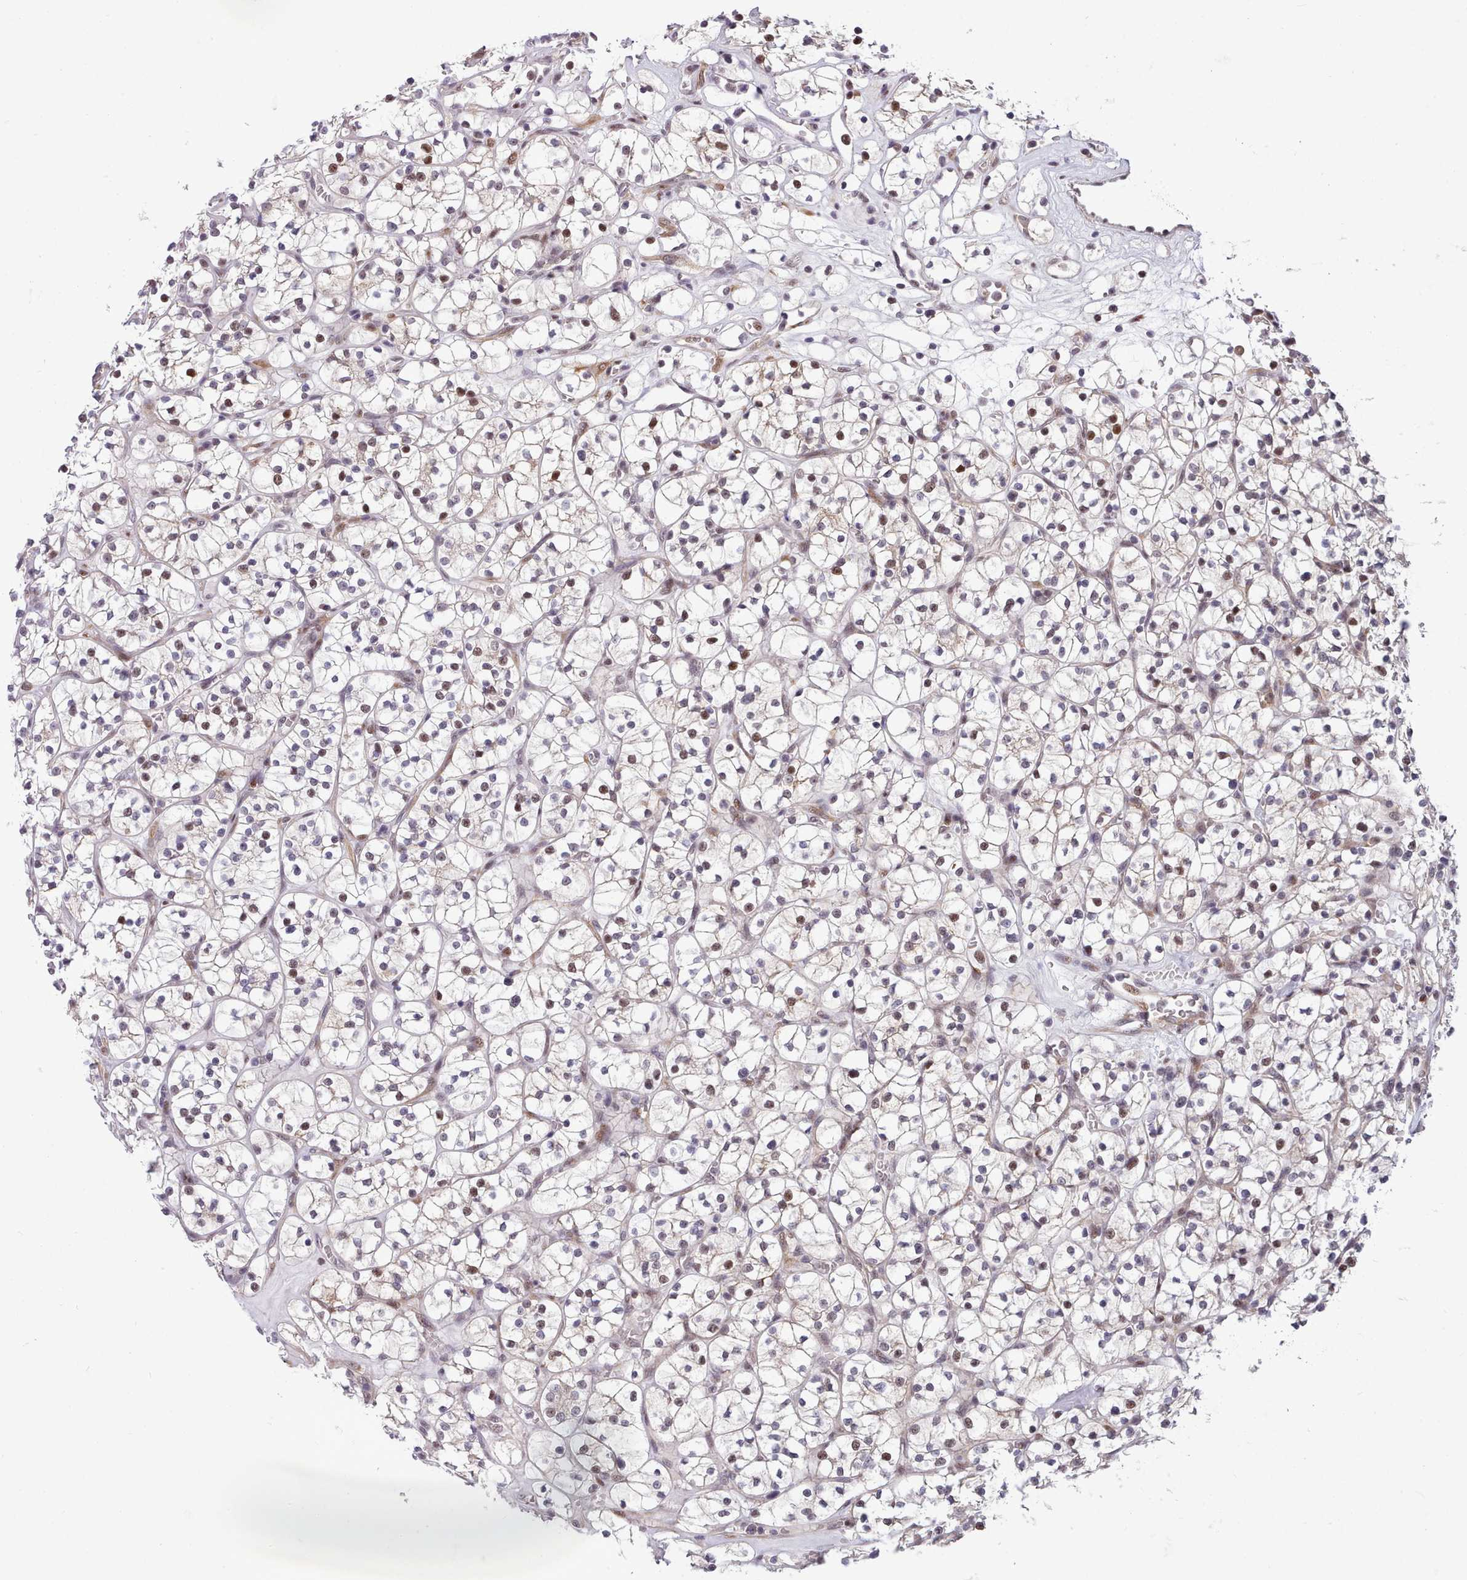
{"staining": {"intensity": "moderate", "quantity": "<25%", "location": "nuclear"}, "tissue": "renal cancer", "cell_type": "Tumor cells", "image_type": "cancer", "snomed": [{"axis": "morphology", "description": "Adenocarcinoma, NOS"}, {"axis": "topography", "description": "Kidney"}], "caption": "A brown stain shows moderate nuclear staining of a protein in human renal cancer (adenocarcinoma) tumor cells.", "gene": "HOXB7", "patient": {"sex": "female", "age": 64}}